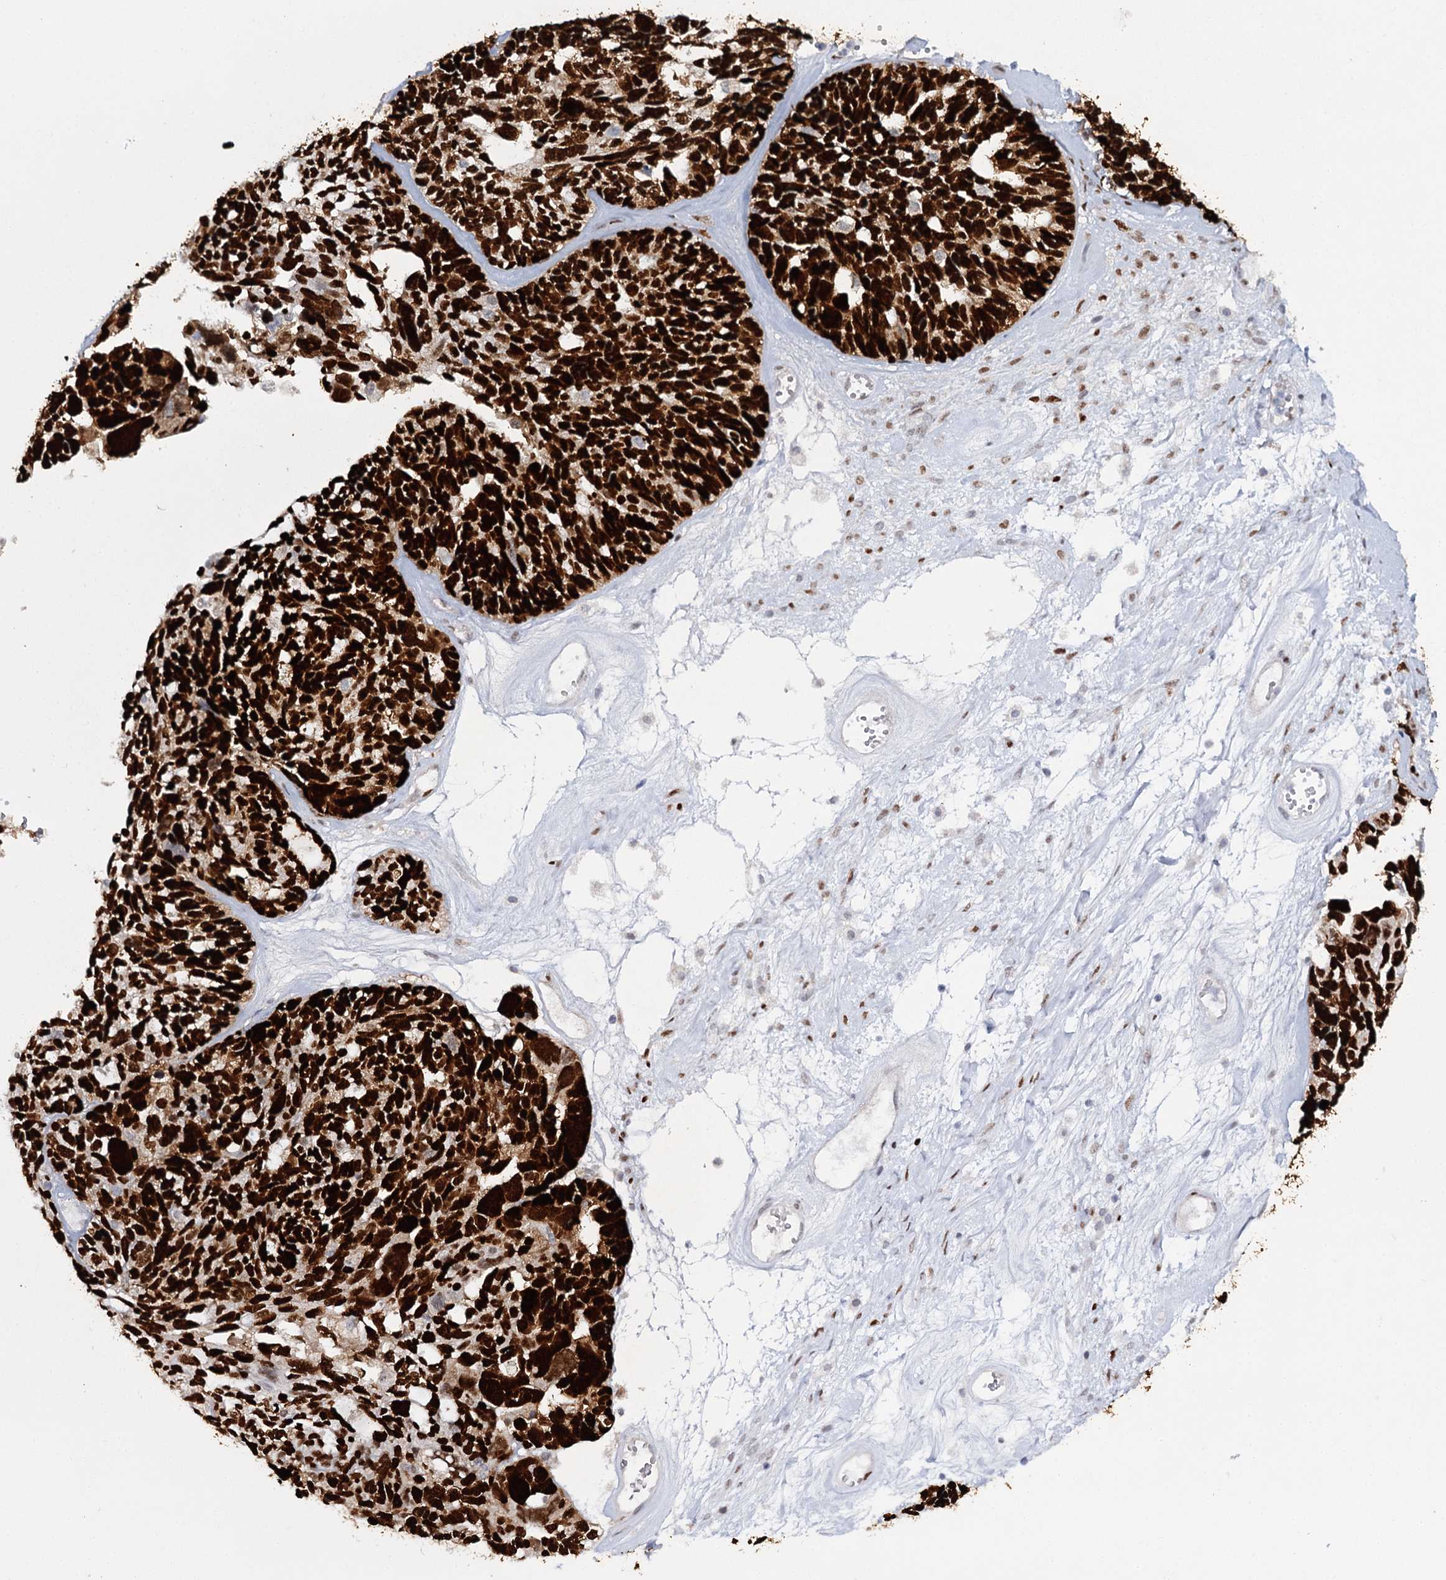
{"staining": {"intensity": "strong", "quantity": ">75%", "location": "nuclear"}, "tissue": "ovarian cancer", "cell_type": "Tumor cells", "image_type": "cancer", "snomed": [{"axis": "morphology", "description": "Cystadenocarcinoma, serous, NOS"}, {"axis": "topography", "description": "Ovary"}], "caption": "Serous cystadenocarcinoma (ovarian) was stained to show a protein in brown. There is high levels of strong nuclear staining in about >75% of tumor cells. Immunohistochemistry stains the protein of interest in brown and the nuclei are stained blue.", "gene": "TP53", "patient": {"sex": "female", "age": 79}}